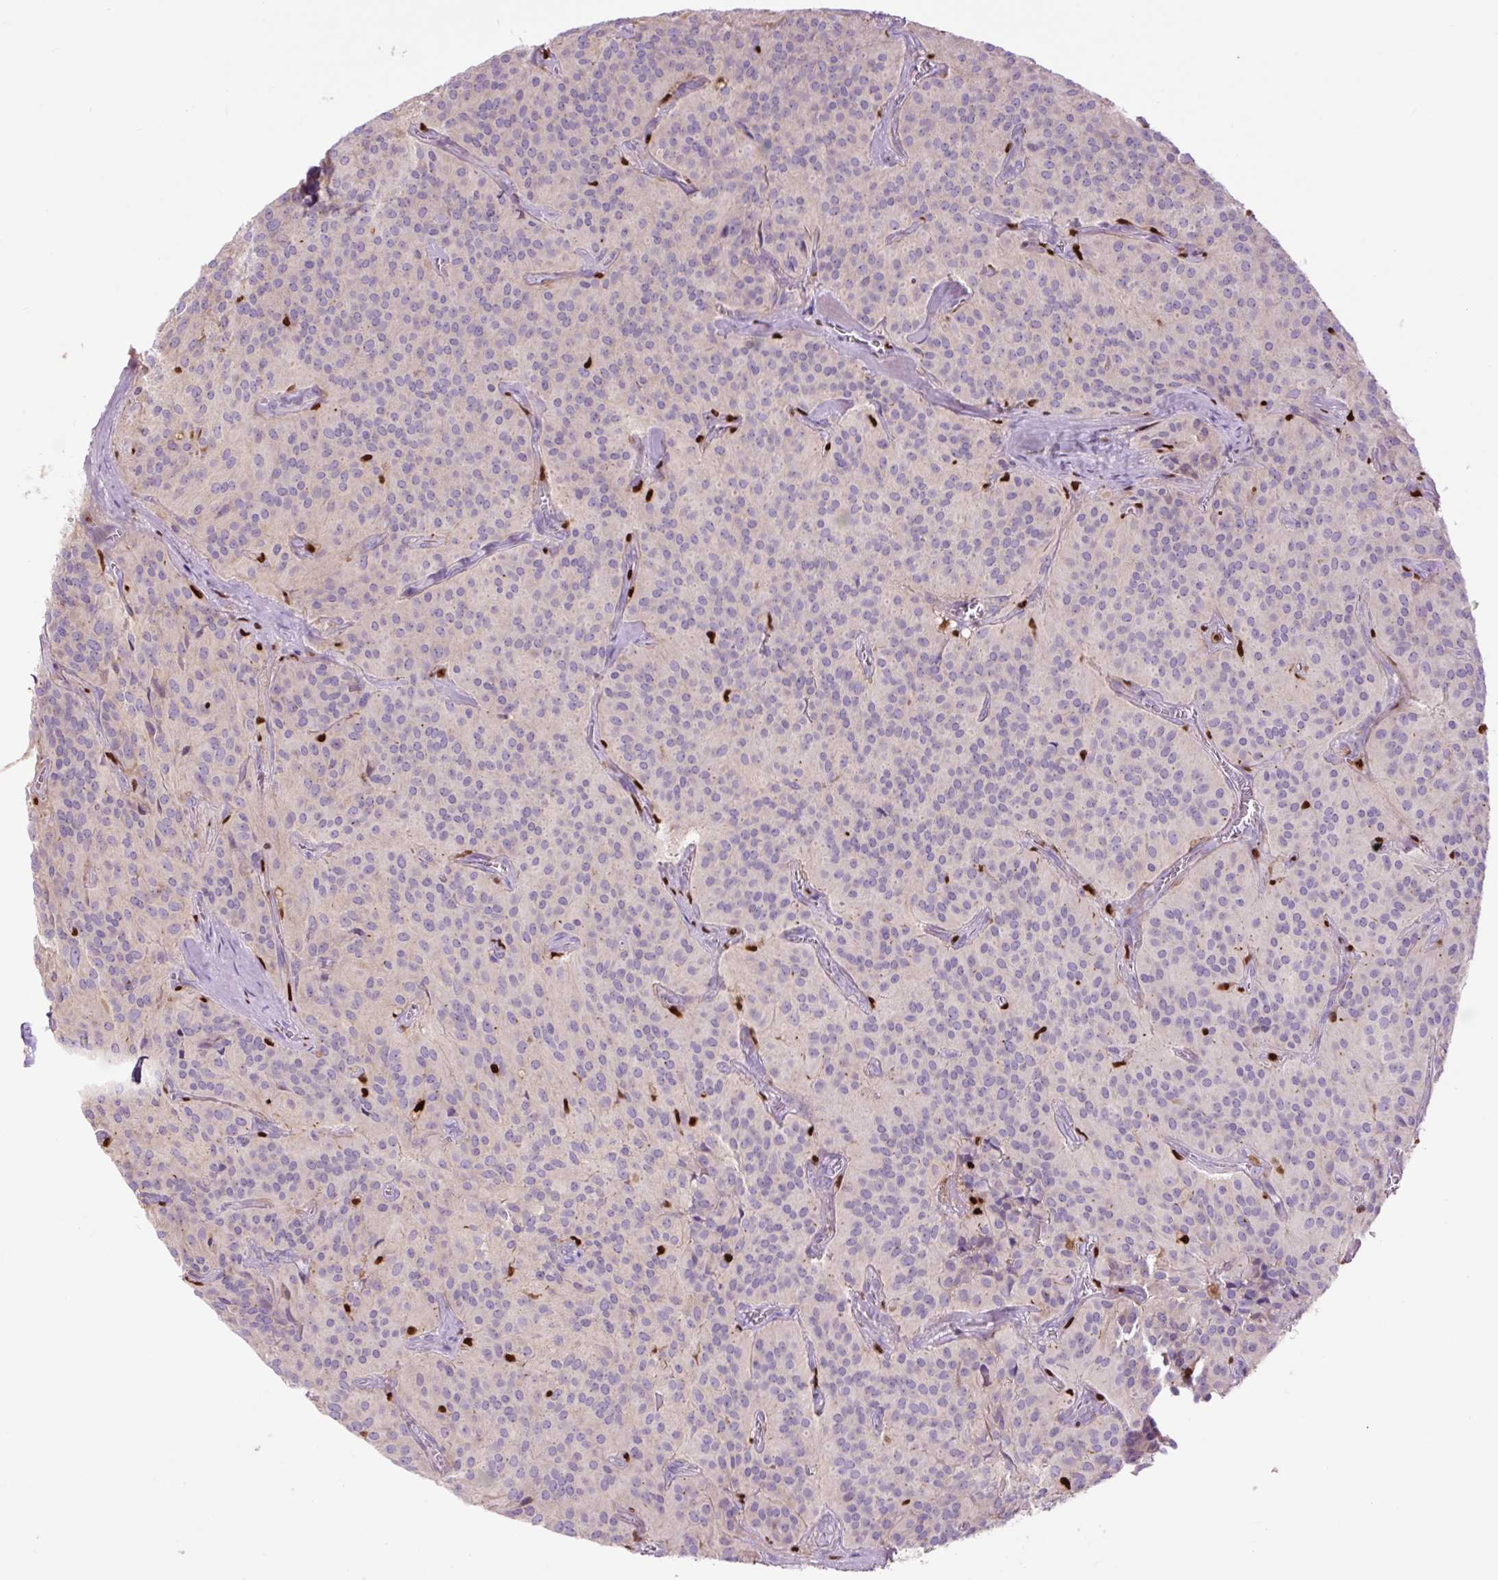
{"staining": {"intensity": "negative", "quantity": "none", "location": "none"}, "tissue": "glioma", "cell_type": "Tumor cells", "image_type": "cancer", "snomed": [{"axis": "morphology", "description": "Glioma, malignant, Low grade"}, {"axis": "topography", "description": "Brain"}], "caption": "This micrograph is of glioma stained with immunohistochemistry (IHC) to label a protein in brown with the nuclei are counter-stained blue. There is no positivity in tumor cells. (DAB (3,3'-diaminobenzidine) IHC, high magnification).", "gene": "SPI1", "patient": {"sex": "male", "age": 42}}